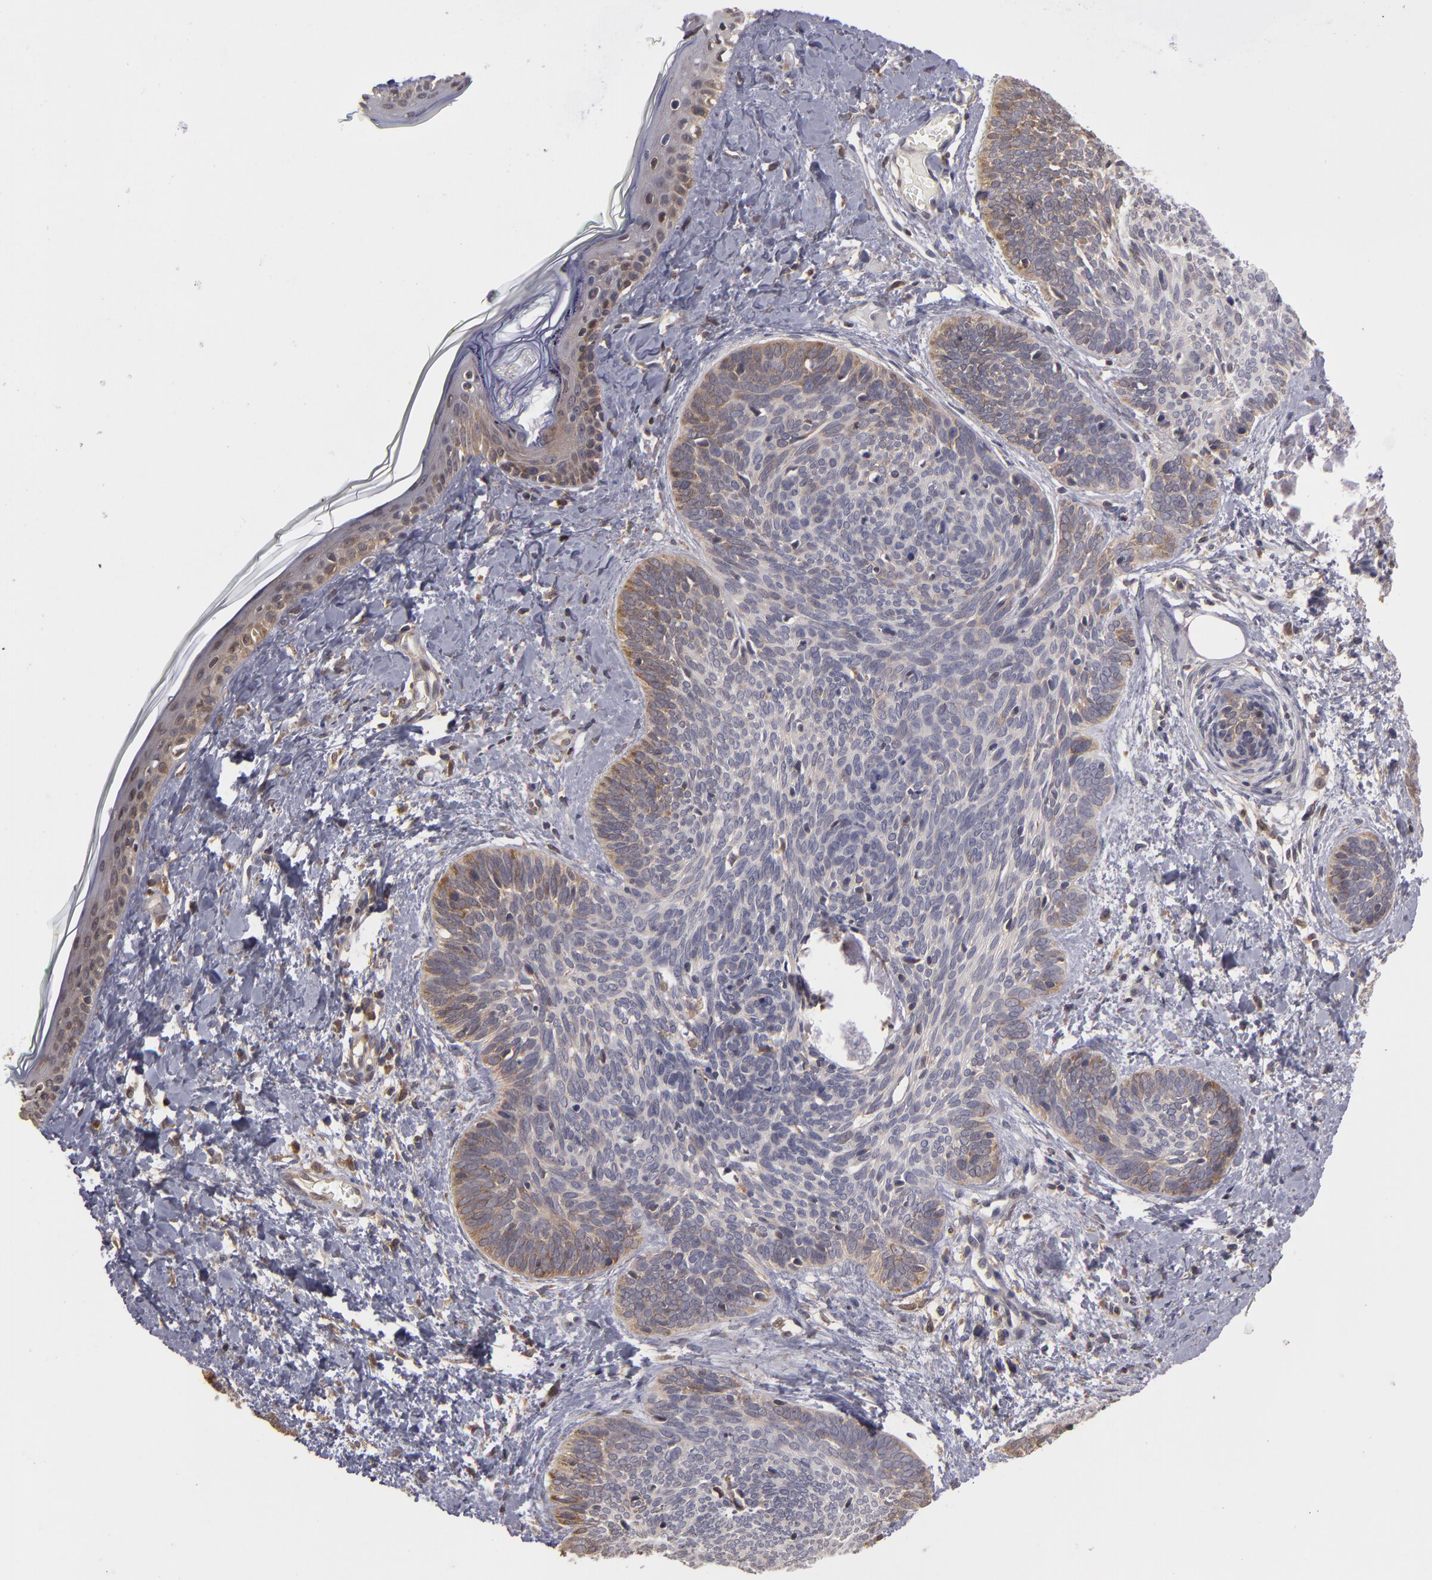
{"staining": {"intensity": "moderate", "quantity": "25%-75%", "location": "cytoplasmic/membranous"}, "tissue": "skin cancer", "cell_type": "Tumor cells", "image_type": "cancer", "snomed": [{"axis": "morphology", "description": "Basal cell carcinoma"}, {"axis": "topography", "description": "Skin"}], "caption": "Protein analysis of skin cancer (basal cell carcinoma) tissue shows moderate cytoplasmic/membranous expression in about 25%-75% of tumor cells.", "gene": "MTHFD1", "patient": {"sex": "female", "age": 81}}